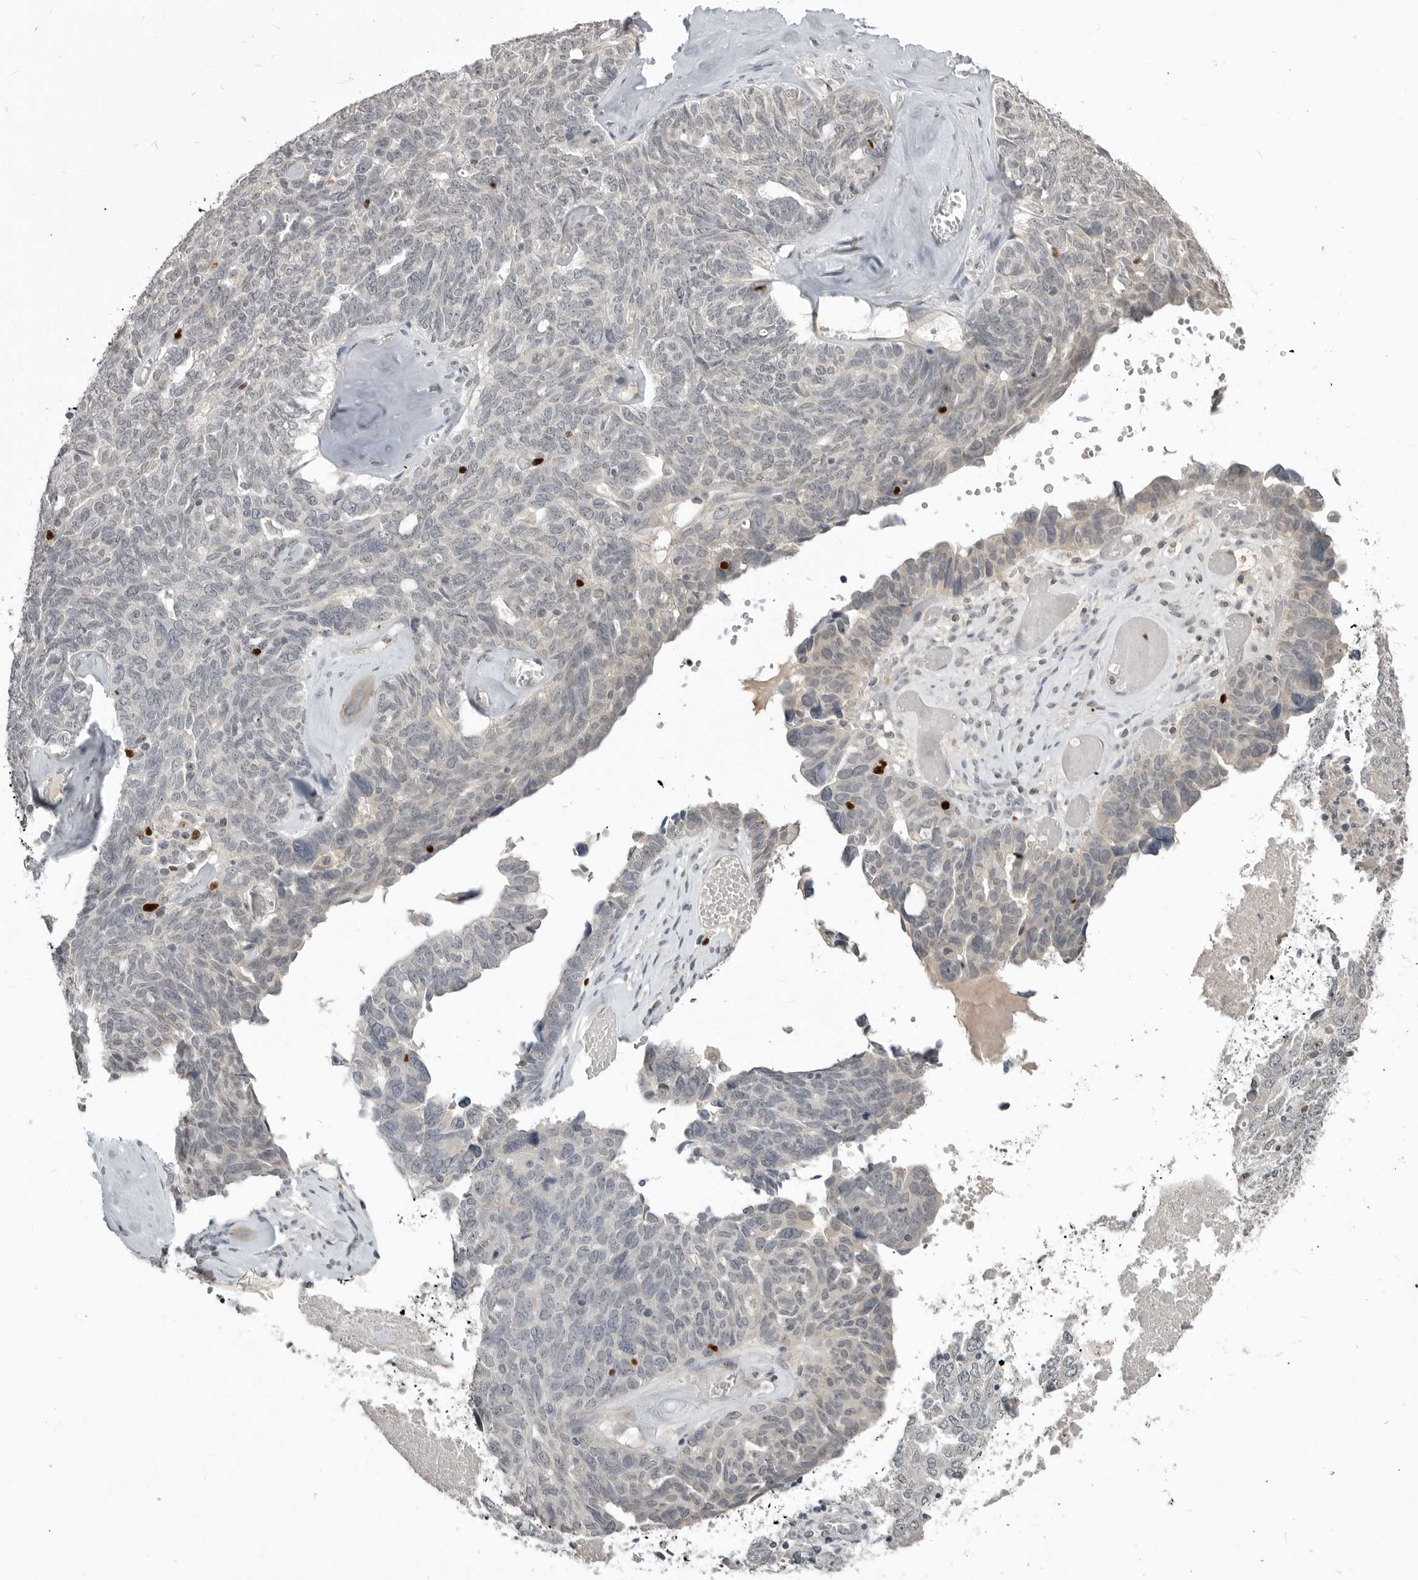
{"staining": {"intensity": "negative", "quantity": "none", "location": "none"}, "tissue": "ovarian cancer", "cell_type": "Tumor cells", "image_type": "cancer", "snomed": [{"axis": "morphology", "description": "Cystadenocarcinoma, serous, NOS"}, {"axis": "topography", "description": "Ovary"}], "caption": "A high-resolution micrograph shows immunohistochemistry staining of ovarian cancer, which displays no significant staining in tumor cells.", "gene": "FOXP3", "patient": {"sex": "female", "age": 79}}